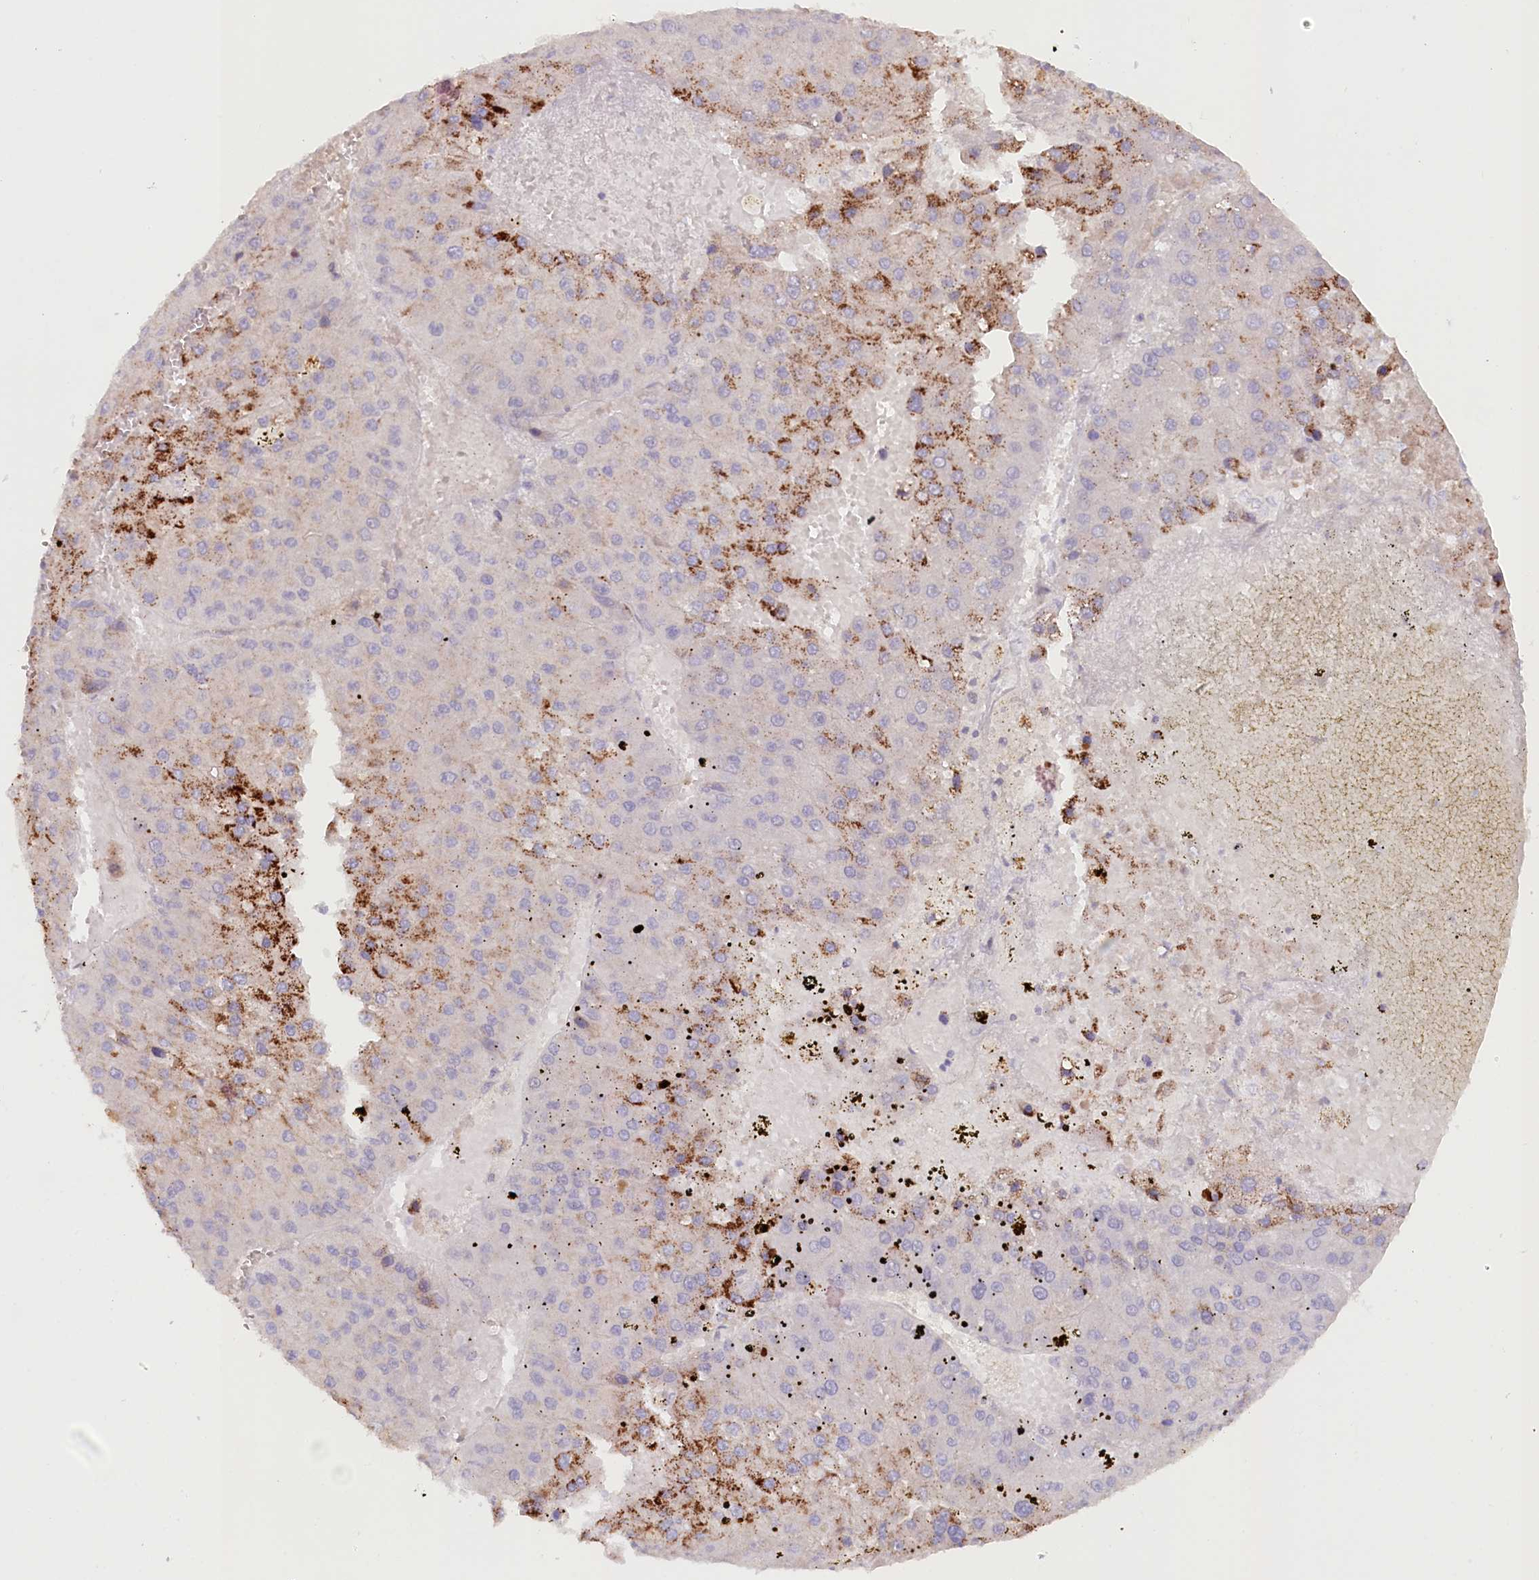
{"staining": {"intensity": "moderate", "quantity": "<25%", "location": "cytoplasmic/membranous"}, "tissue": "liver cancer", "cell_type": "Tumor cells", "image_type": "cancer", "snomed": [{"axis": "morphology", "description": "Carcinoma, Hepatocellular, NOS"}, {"axis": "topography", "description": "Liver"}], "caption": "Protein expression analysis of human hepatocellular carcinoma (liver) reveals moderate cytoplasmic/membranous positivity in about <25% of tumor cells. Nuclei are stained in blue.", "gene": "PSAPL1", "patient": {"sex": "female", "age": 73}}